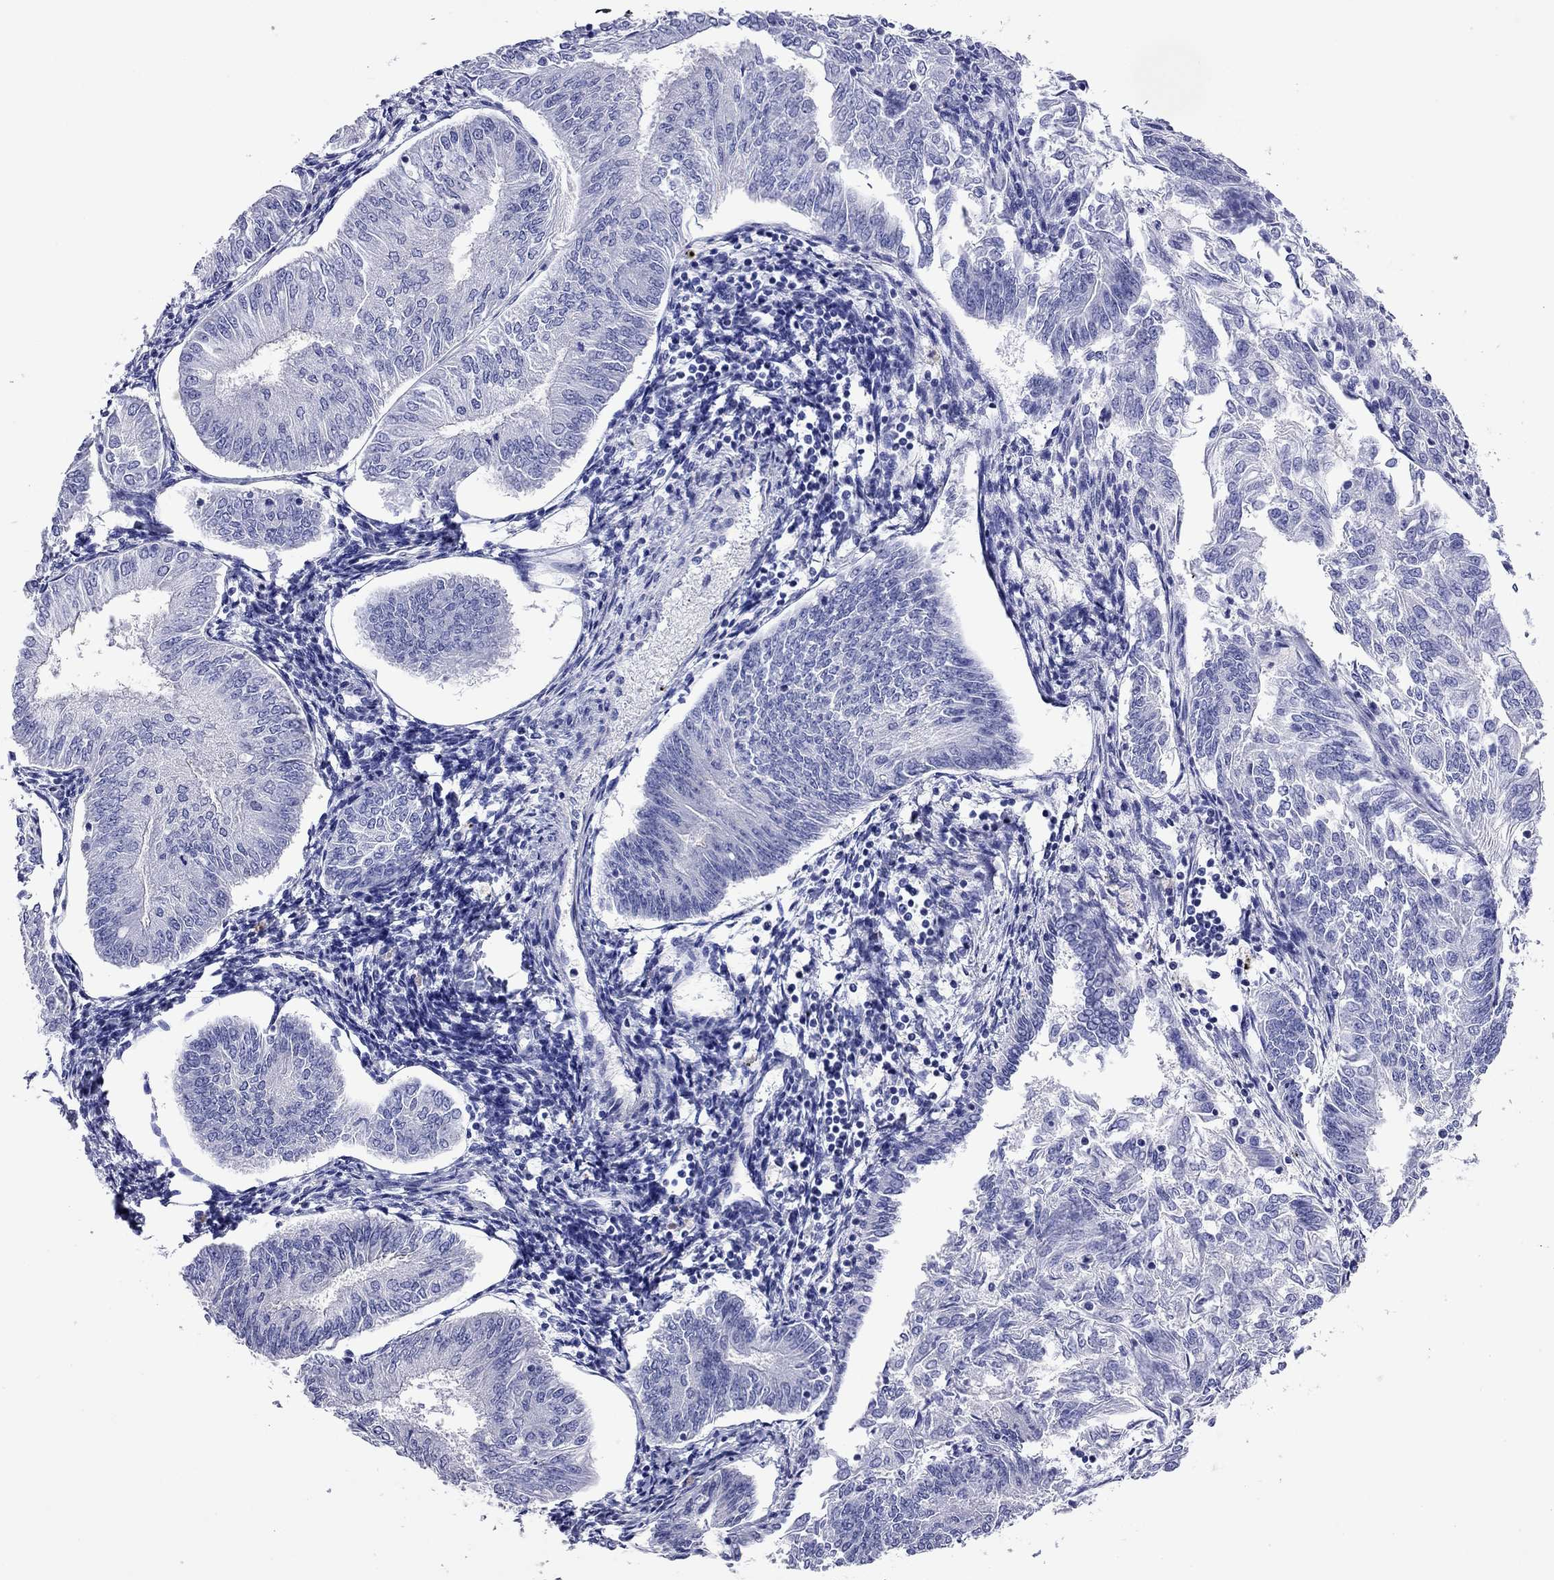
{"staining": {"intensity": "negative", "quantity": "none", "location": "none"}, "tissue": "endometrial cancer", "cell_type": "Tumor cells", "image_type": "cancer", "snomed": [{"axis": "morphology", "description": "Adenocarcinoma, NOS"}, {"axis": "topography", "description": "Endometrium"}], "caption": "IHC image of neoplastic tissue: adenocarcinoma (endometrial) stained with DAB shows no significant protein positivity in tumor cells. The staining was performed using DAB to visualize the protein expression in brown, while the nuclei were stained in blue with hematoxylin (Magnification: 20x).", "gene": "KIAA2012", "patient": {"sex": "female", "age": 58}}